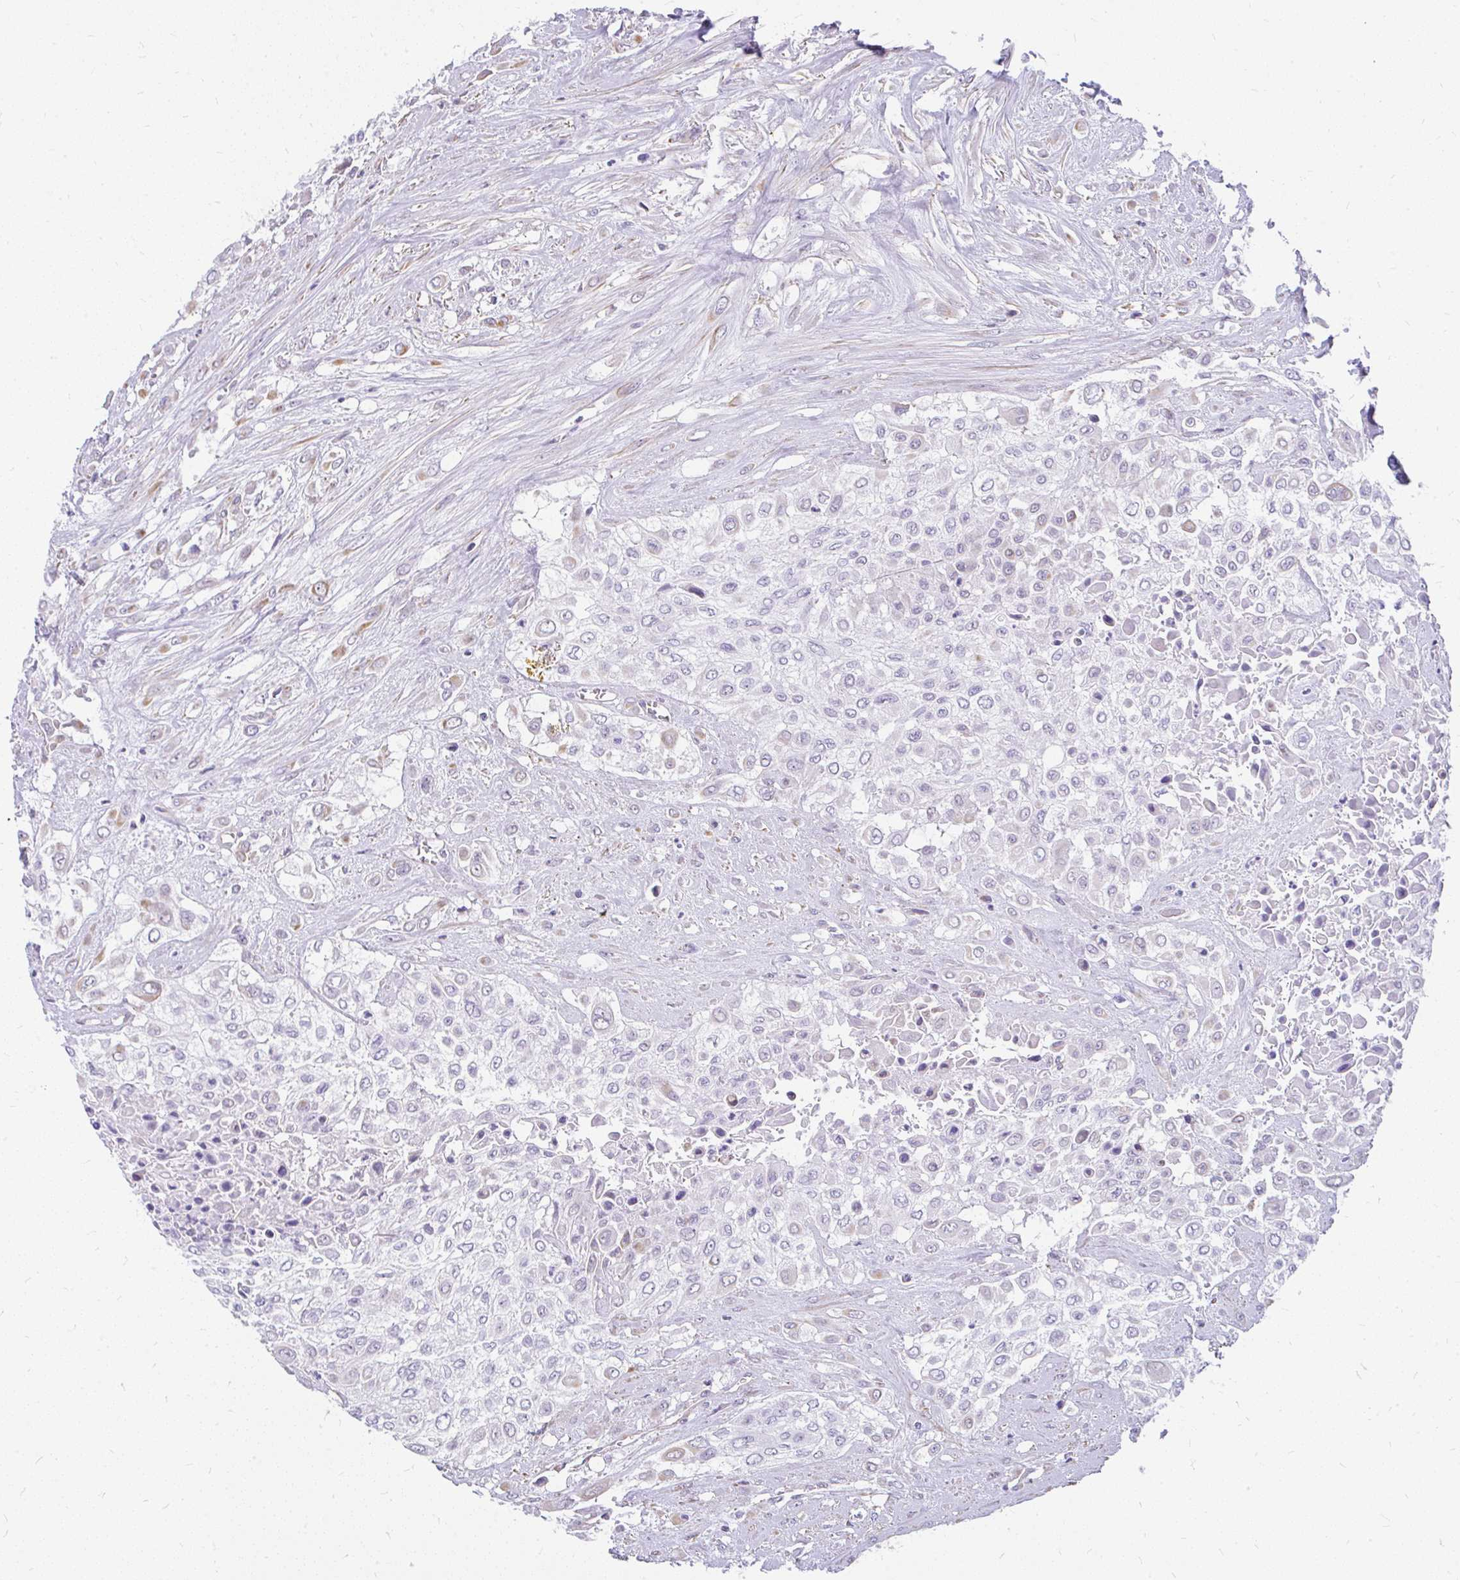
{"staining": {"intensity": "negative", "quantity": "none", "location": "none"}, "tissue": "urothelial cancer", "cell_type": "Tumor cells", "image_type": "cancer", "snomed": [{"axis": "morphology", "description": "Urothelial carcinoma, High grade"}, {"axis": "topography", "description": "Urinary bladder"}], "caption": "This is an immunohistochemistry photomicrograph of human urothelial carcinoma (high-grade). There is no expression in tumor cells.", "gene": "FAM83C", "patient": {"sex": "male", "age": 57}}